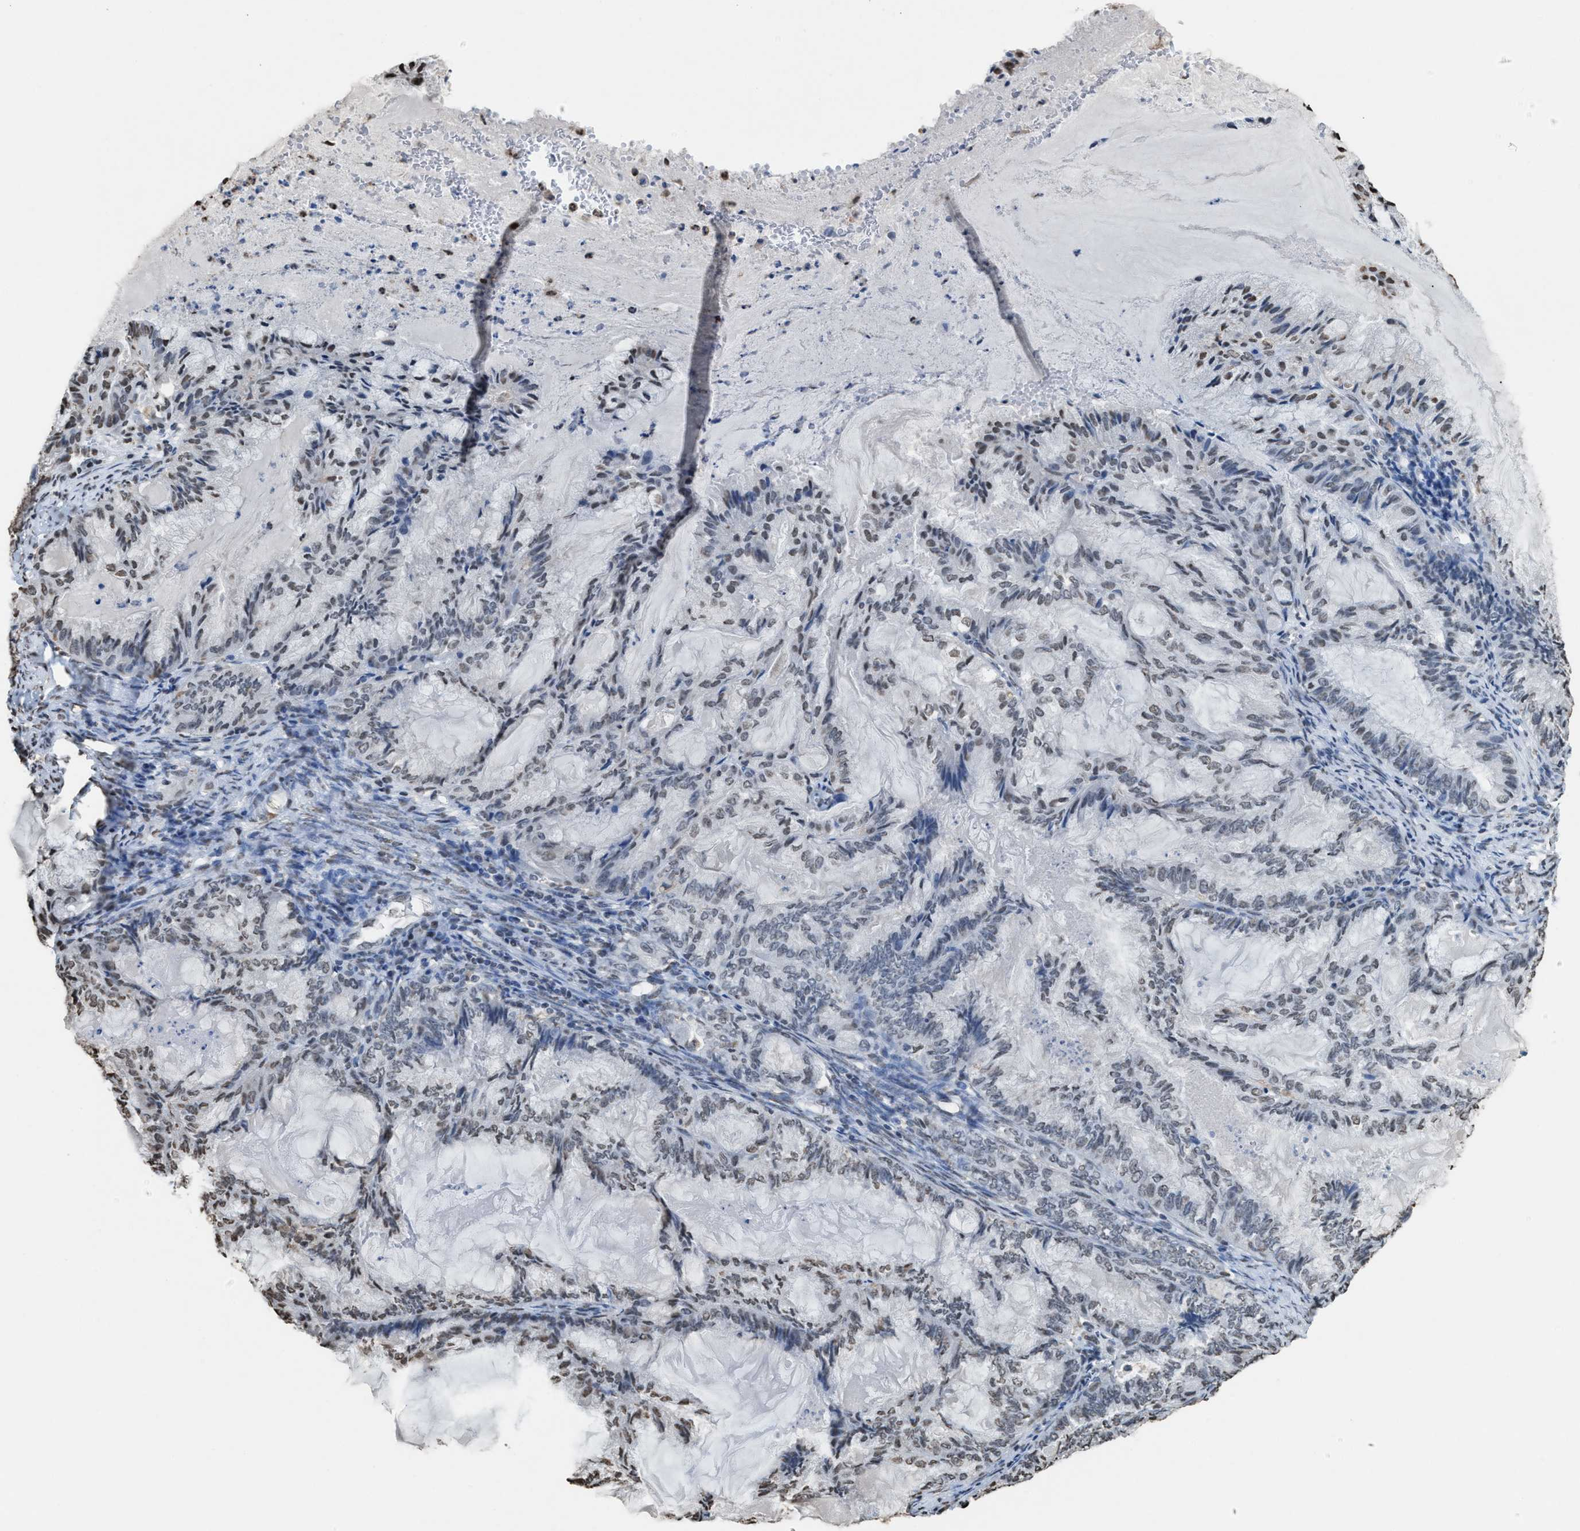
{"staining": {"intensity": "weak", "quantity": "25%-75%", "location": "nuclear"}, "tissue": "endometrial cancer", "cell_type": "Tumor cells", "image_type": "cancer", "snomed": [{"axis": "morphology", "description": "Adenocarcinoma, NOS"}, {"axis": "topography", "description": "Endometrium"}], "caption": "Immunohistochemistry (DAB) staining of adenocarcinoma (endometrial) shows weak nuclear protein expression in approximately 25%-75% of tumor cells.", "gene": "NUP88", "patient": {"sex": "female", "age": 86}}